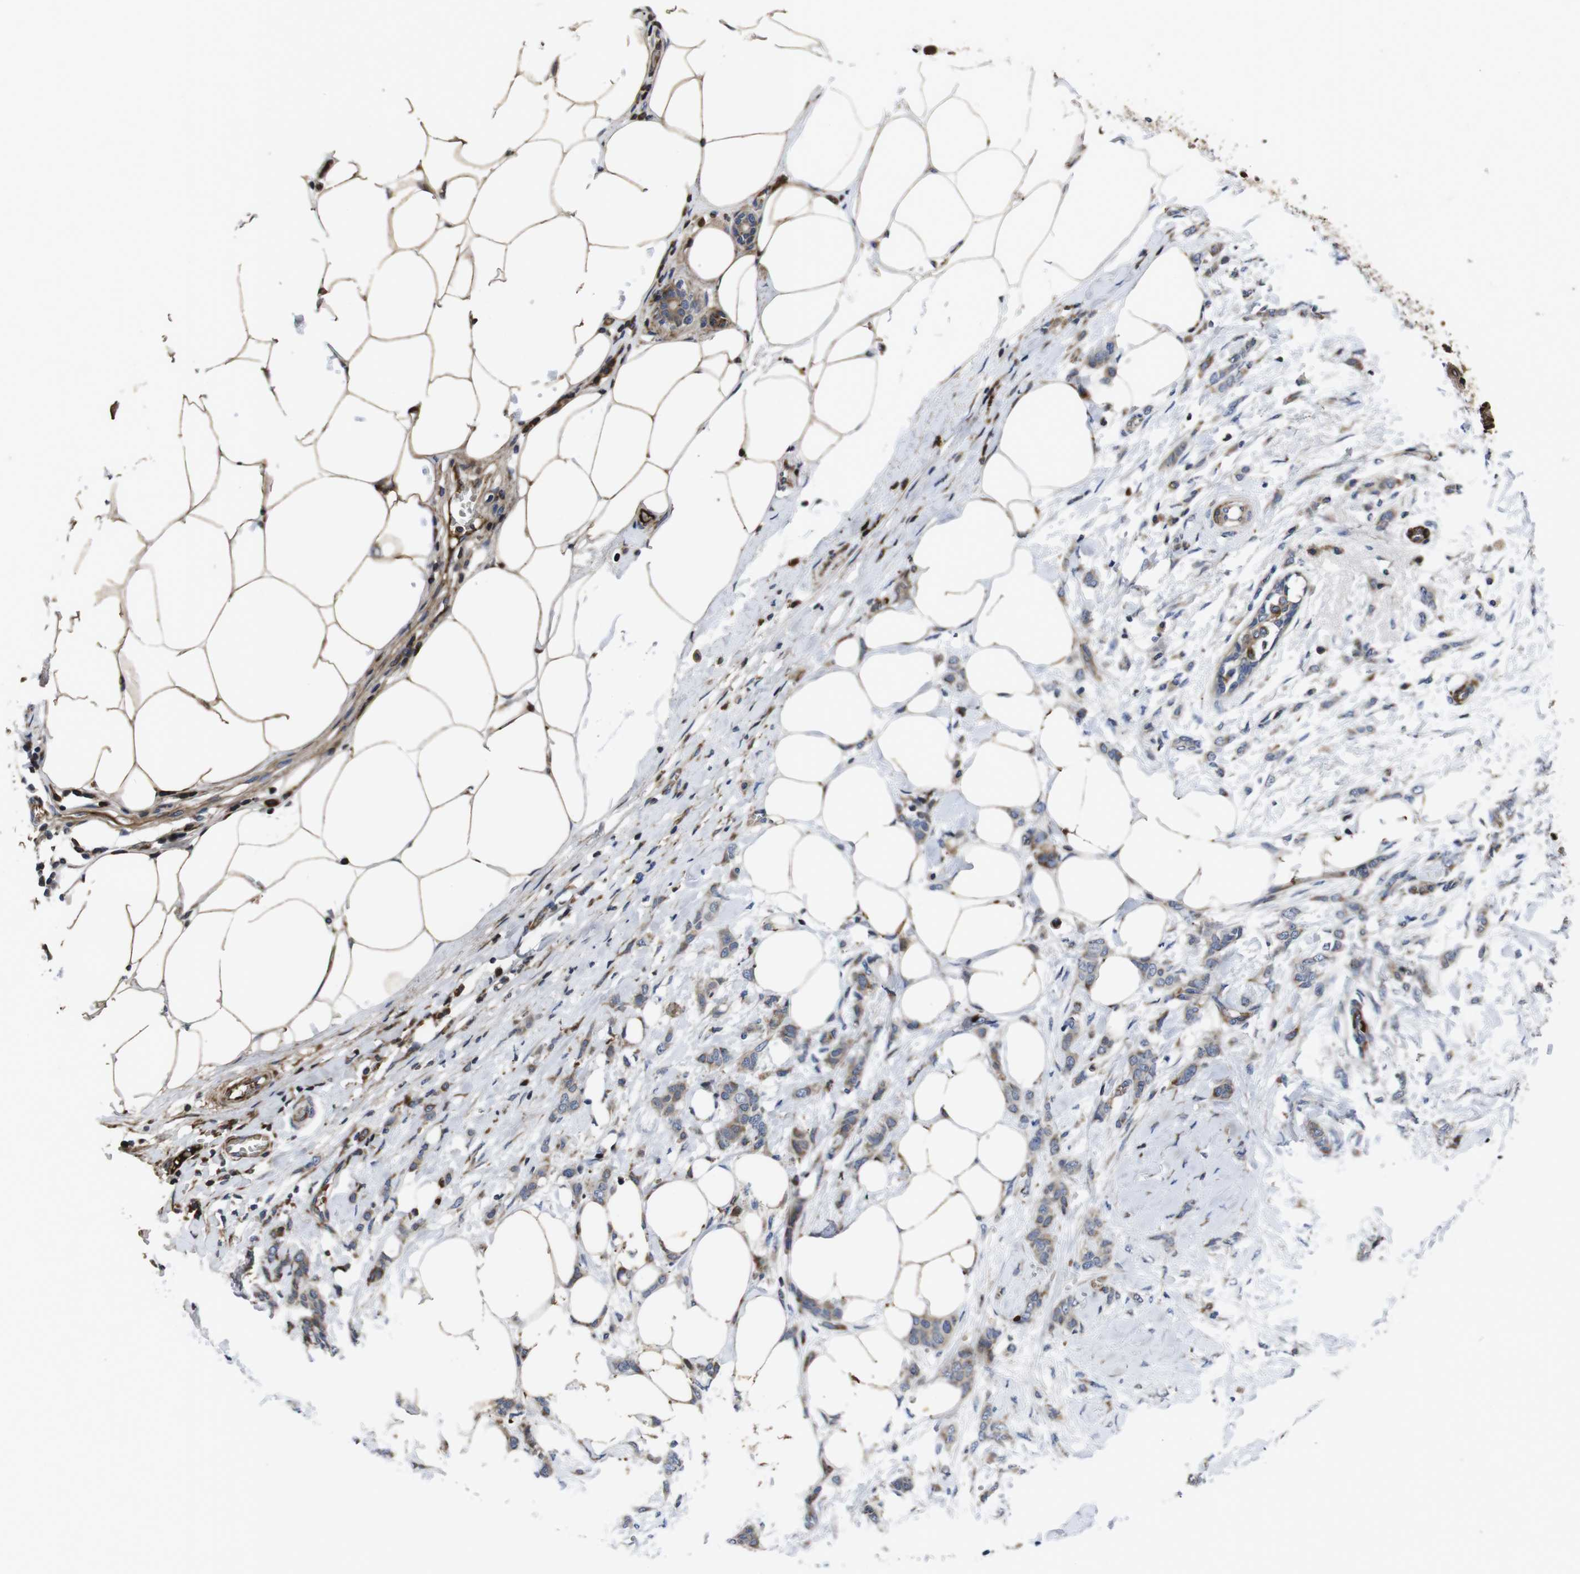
{"staining": {"intensity": "weak", "quantity": ">75%", "location": "cytoplasmic/membranous"}, "tissue": "breast cancer", "cell_type": "Tumor cells", "image_type": "cancer", "snomed": [{"axis": "morphology", "description": "Lobular carcinoma, in situ"}, {"axis": "morphology", "description": "Lobular carcinoma"}, {"axis": "topography", "description": "Breast"}], "caption": "Immunohistochemistry (IHC) (DAB (3,3'-diaminobenzidine)) staining of human breast cancer exhibits weak cytoplasmic/membranous protein expression in approximately >75% of tumor cells. The protein is shown in brown color, while the nuclei are stained blue.", "gene": "SMYD3", "patient": {"sex": "female", "age": 41}}